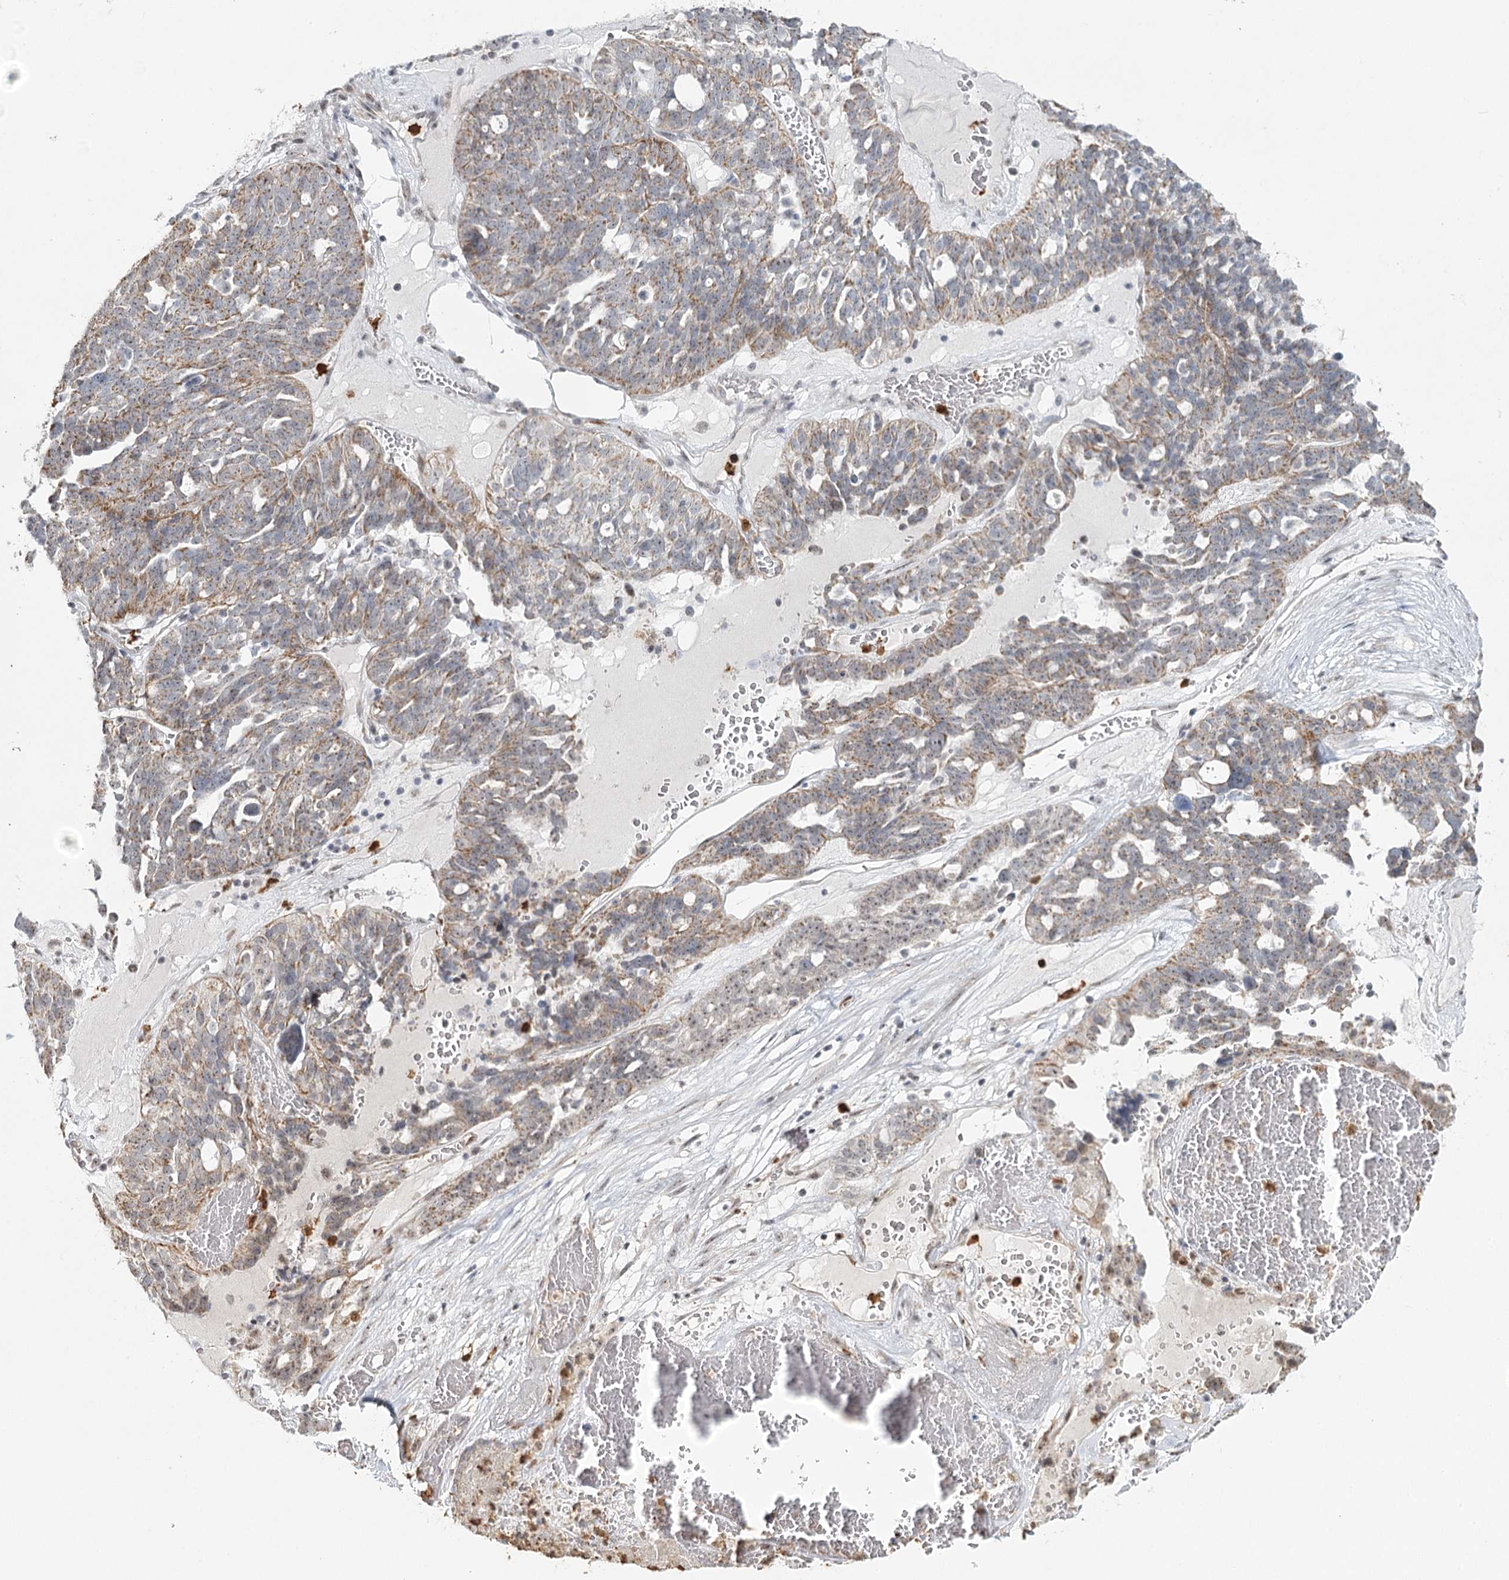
{"staining": {"intensity": "moderate", "quantity": "25%-75%", "location": "cytoplasmic/membranous"}, "tissue": "ovarian cancer", "cell_type": "Tumor cells", "image_type": "cancer", "snomed": [{"axis": "morphology", "description": "Cystadenocarcinoma, serous, NOS"}, {"axis": "topography", "description": "Ovary"}], "caption": "A micrograph showing moderate cytoplasmic/membranous expression in approximately 25%-75% of tumor cells in ovarian serous cystadenocarcinoma, as visualized by brown immunohistochemical staining.", "gene": "ATAD1", "patient": {"sex": "female", "age": 59}}